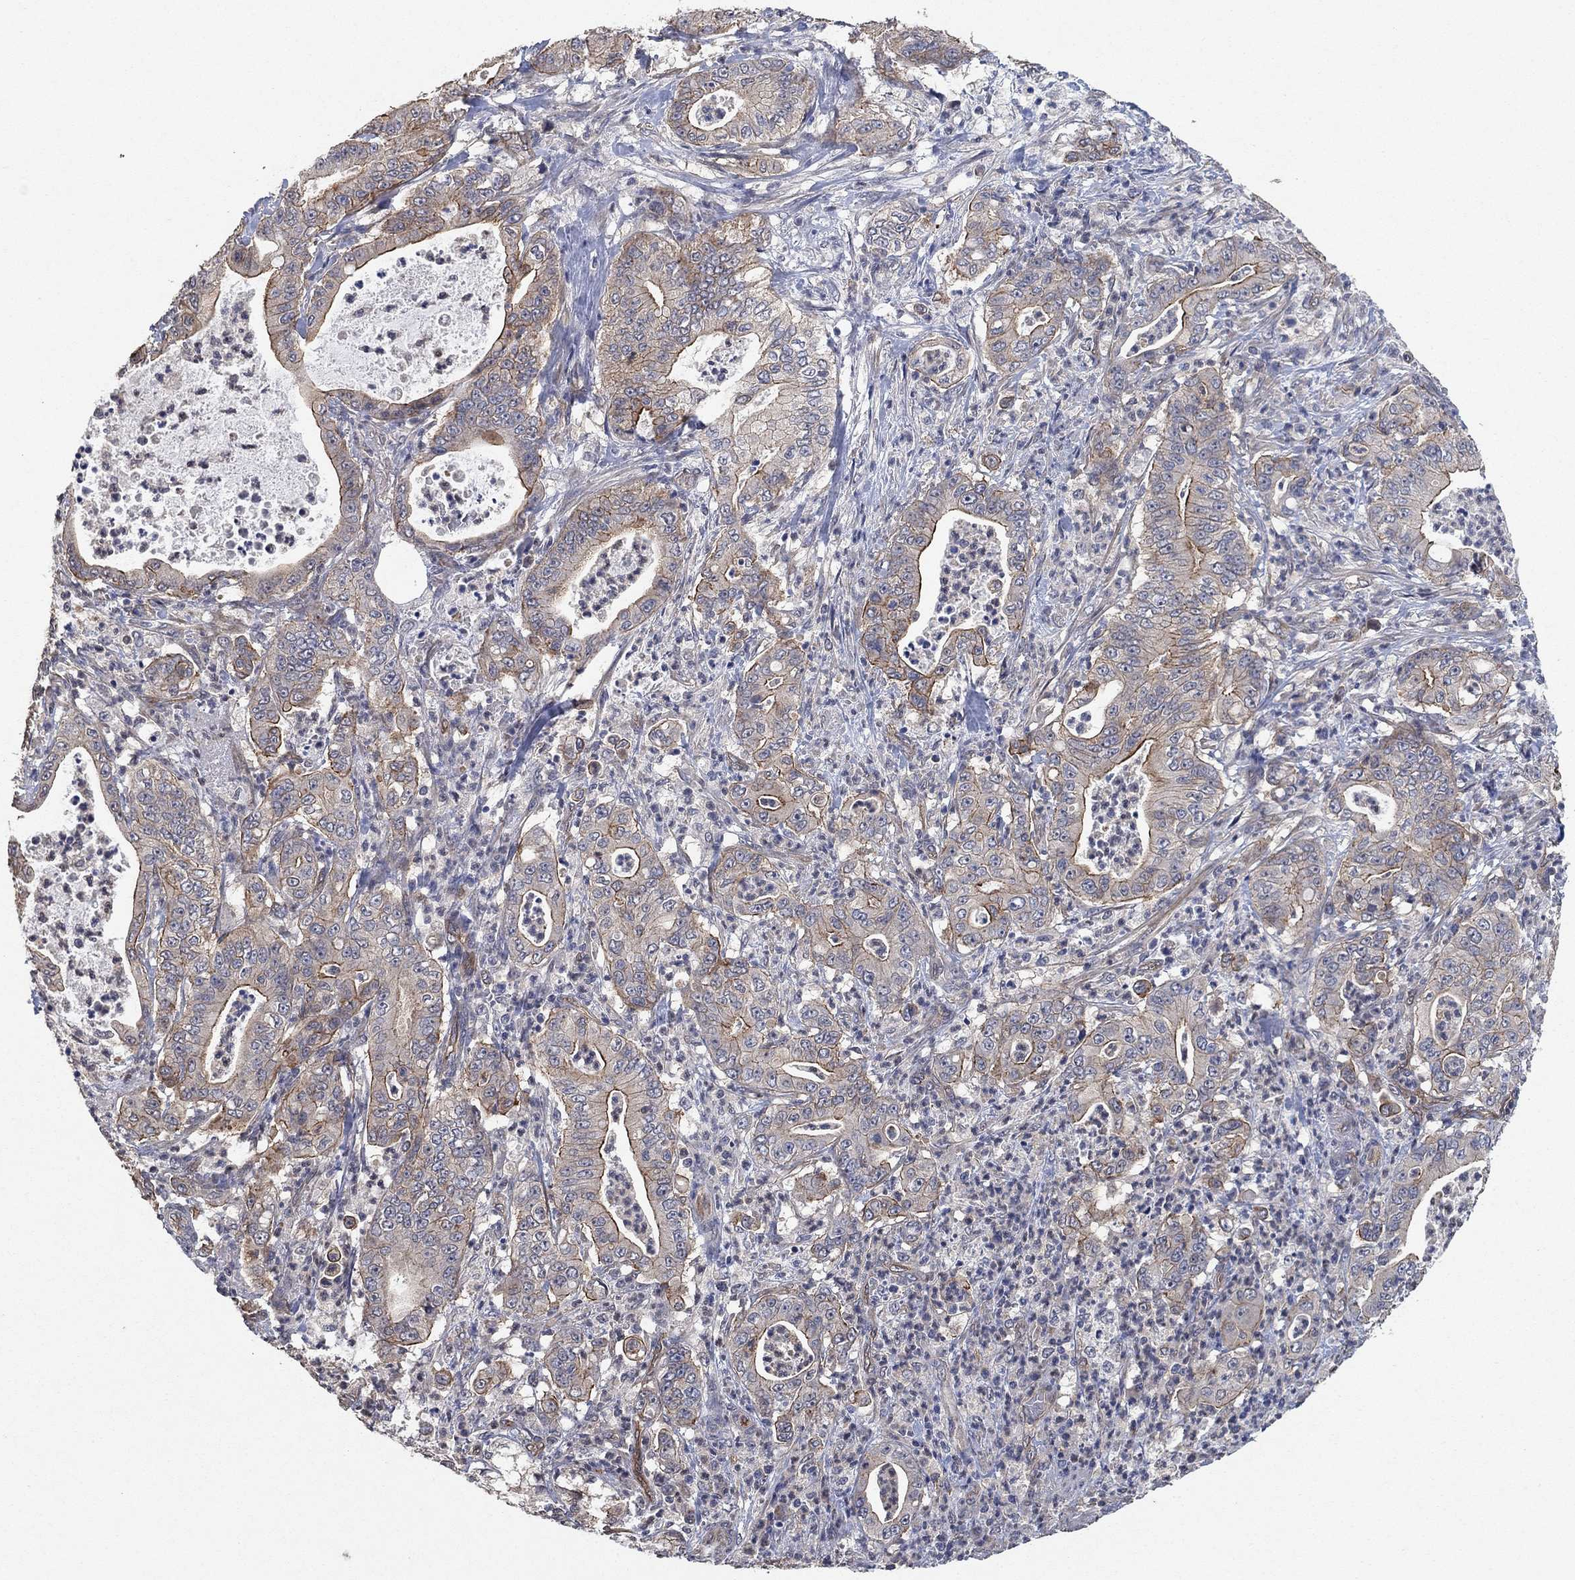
{"staining": {"intensity": "moderate", "quantity": "<25%", "location": "cytoplasmic/membranous"}, "tissue": "pancreatic cancer", "cell_type": "Tumor cells", "image_type": "cancer", "snomed": [{"axis": "morphology", "description": "Adenocarcinoma, NOS"}, {"axis": "topography", "description": "Pancreas"}], "caption": "Protein expression analysis of human pancreatic cancer (adenocarcinoma) reveals moderate cytoplasmic/membranous expression in approximately <25% of tumor cells.", "gene": "MCUR1", "patient": {"sex": "male", "age": 71}}